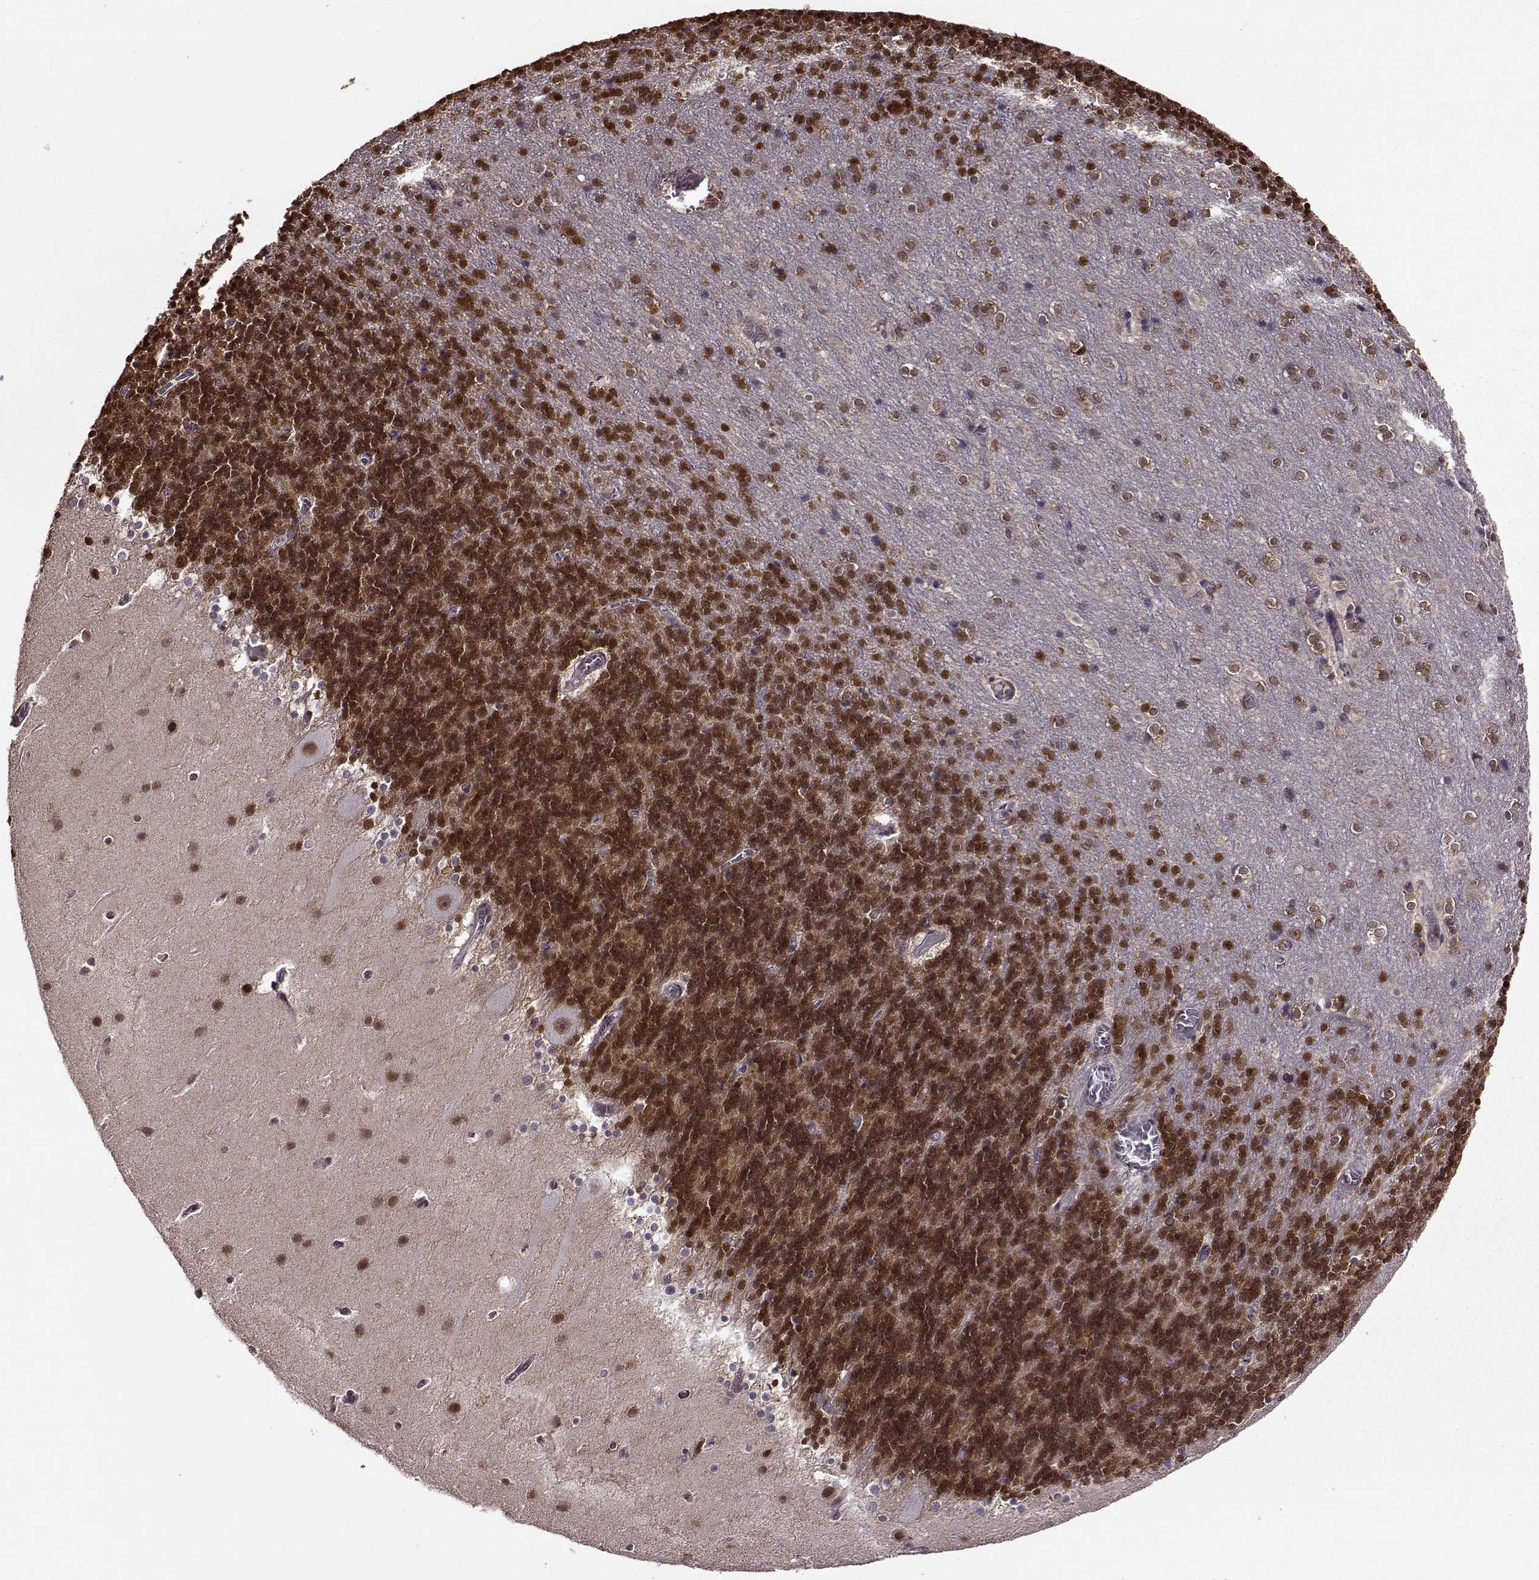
{"staining": {"intensity": "moderate", "quantity": ">75%", "location": "nuclear"}, "tissue": "cerebellum", "cell_type": "Cells in granular layer", "image_type": "normal", "snomed": [{"axis": "morphology", "description": "Normal tissue, NOS"}, {"axis": "topography", "description": "Cerebellum"}], "caption": "Immunohistochemistry (IHC) (DAB) staining of benign cerebellum exhibits moderate nuclear protein expression in about >75% of cells in granular layer. Using DAB (brown) and hematoxylin (blue) stains, captured at high magnification using brightfield microscopy.", "gene": "FTO", "patient": {"sex": "male", "age": 70}}